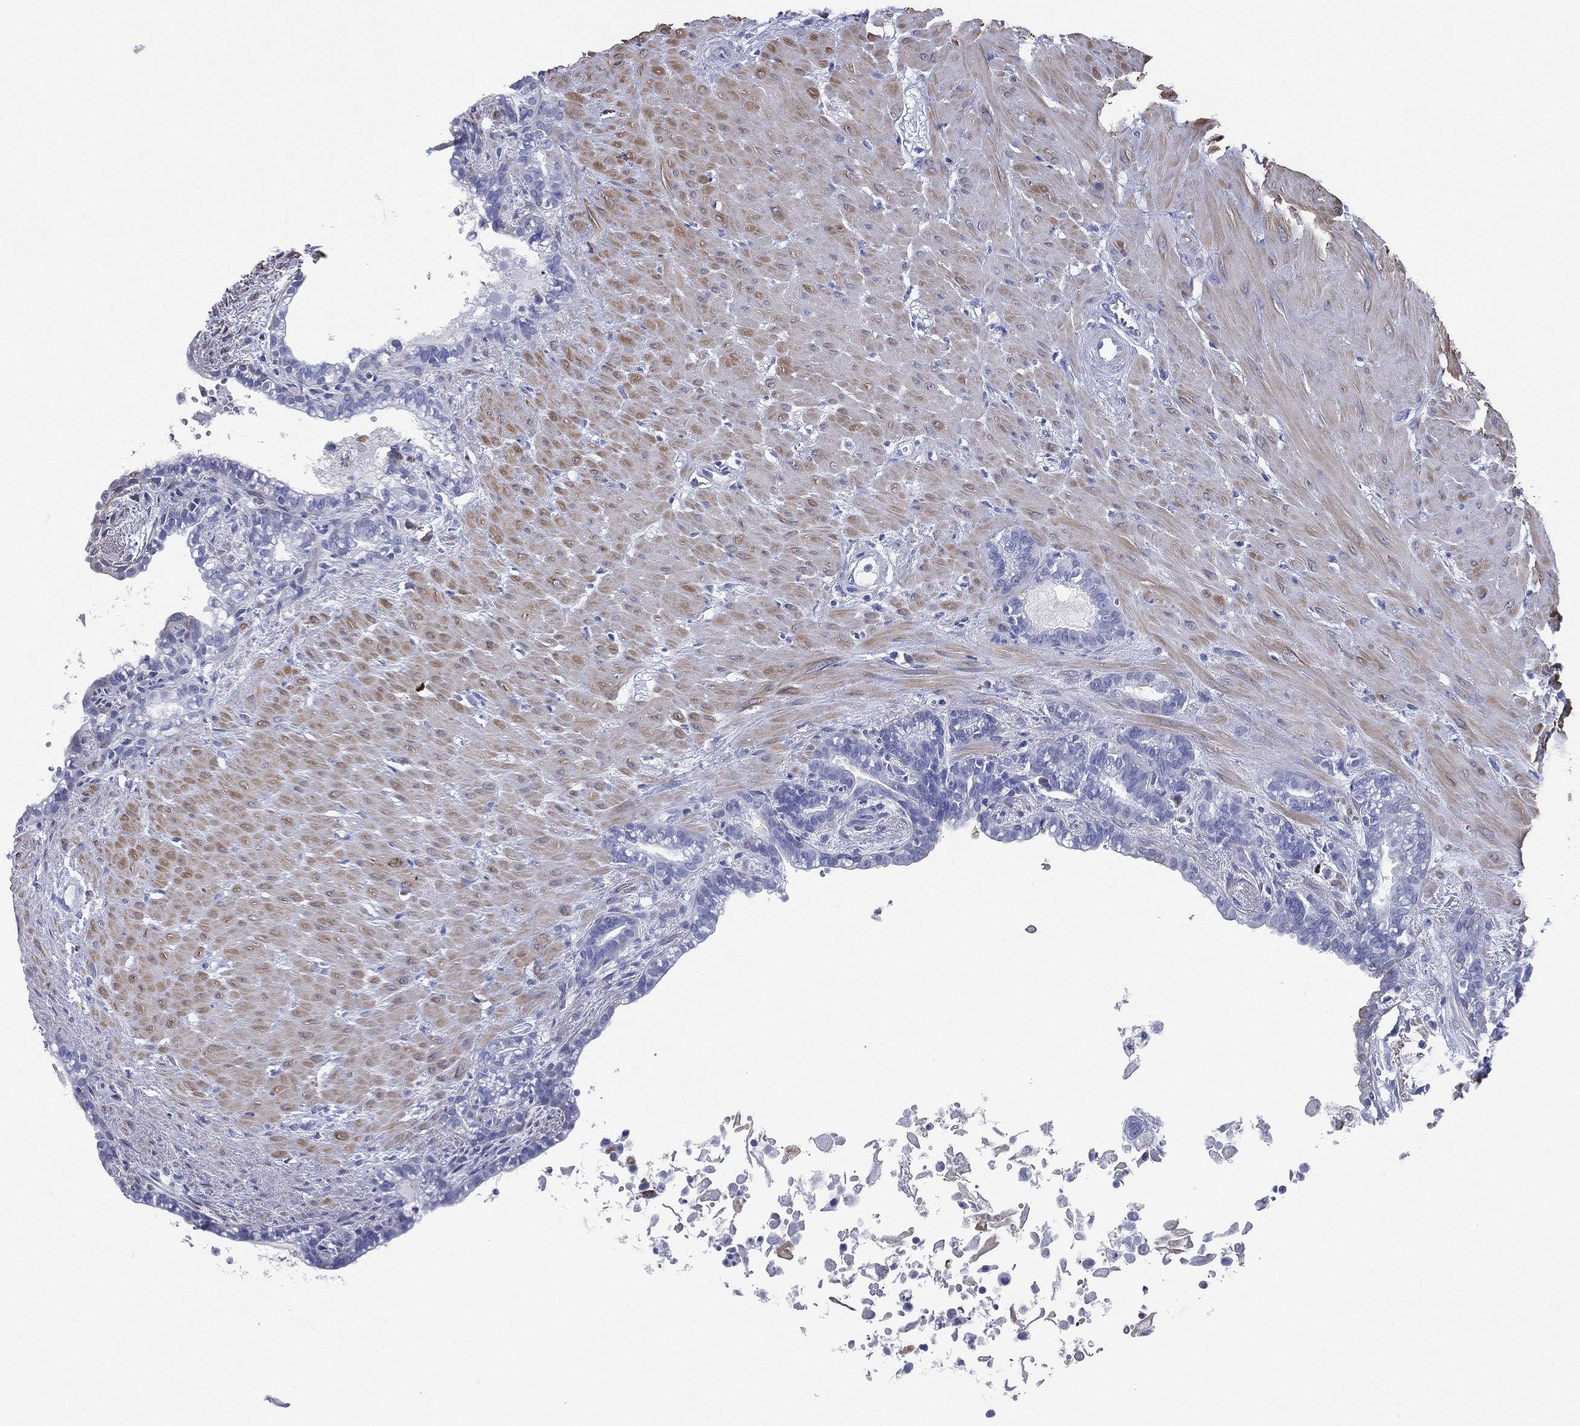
{"staining": {"intensity": "negative", "quantity": "none", "location": "none"}, "tissue": "seminal vesicle", "cell_type": "Glandular cells", "image_type": "normal", "snomed": [{"axis": "morphology", "description": "Normal tissue, NOS"}, {"axis": "morphology", "description": "Urothelial carcinoma, NOS"}, {"axis": "topography", "description": "Urinary bladder"}, {"axis": "topography", "description": "Seminal veicle"}], "caption": "High power microscopy image of an immunohistochemistry (IHC) image of benign seminal vesicle, revealing no significant expression in glandular cells. (Brightfield microscopy of DAB IHC at high magnification).", "gene": "CD79A", "patient": {"sex": "male", "age": 76}}